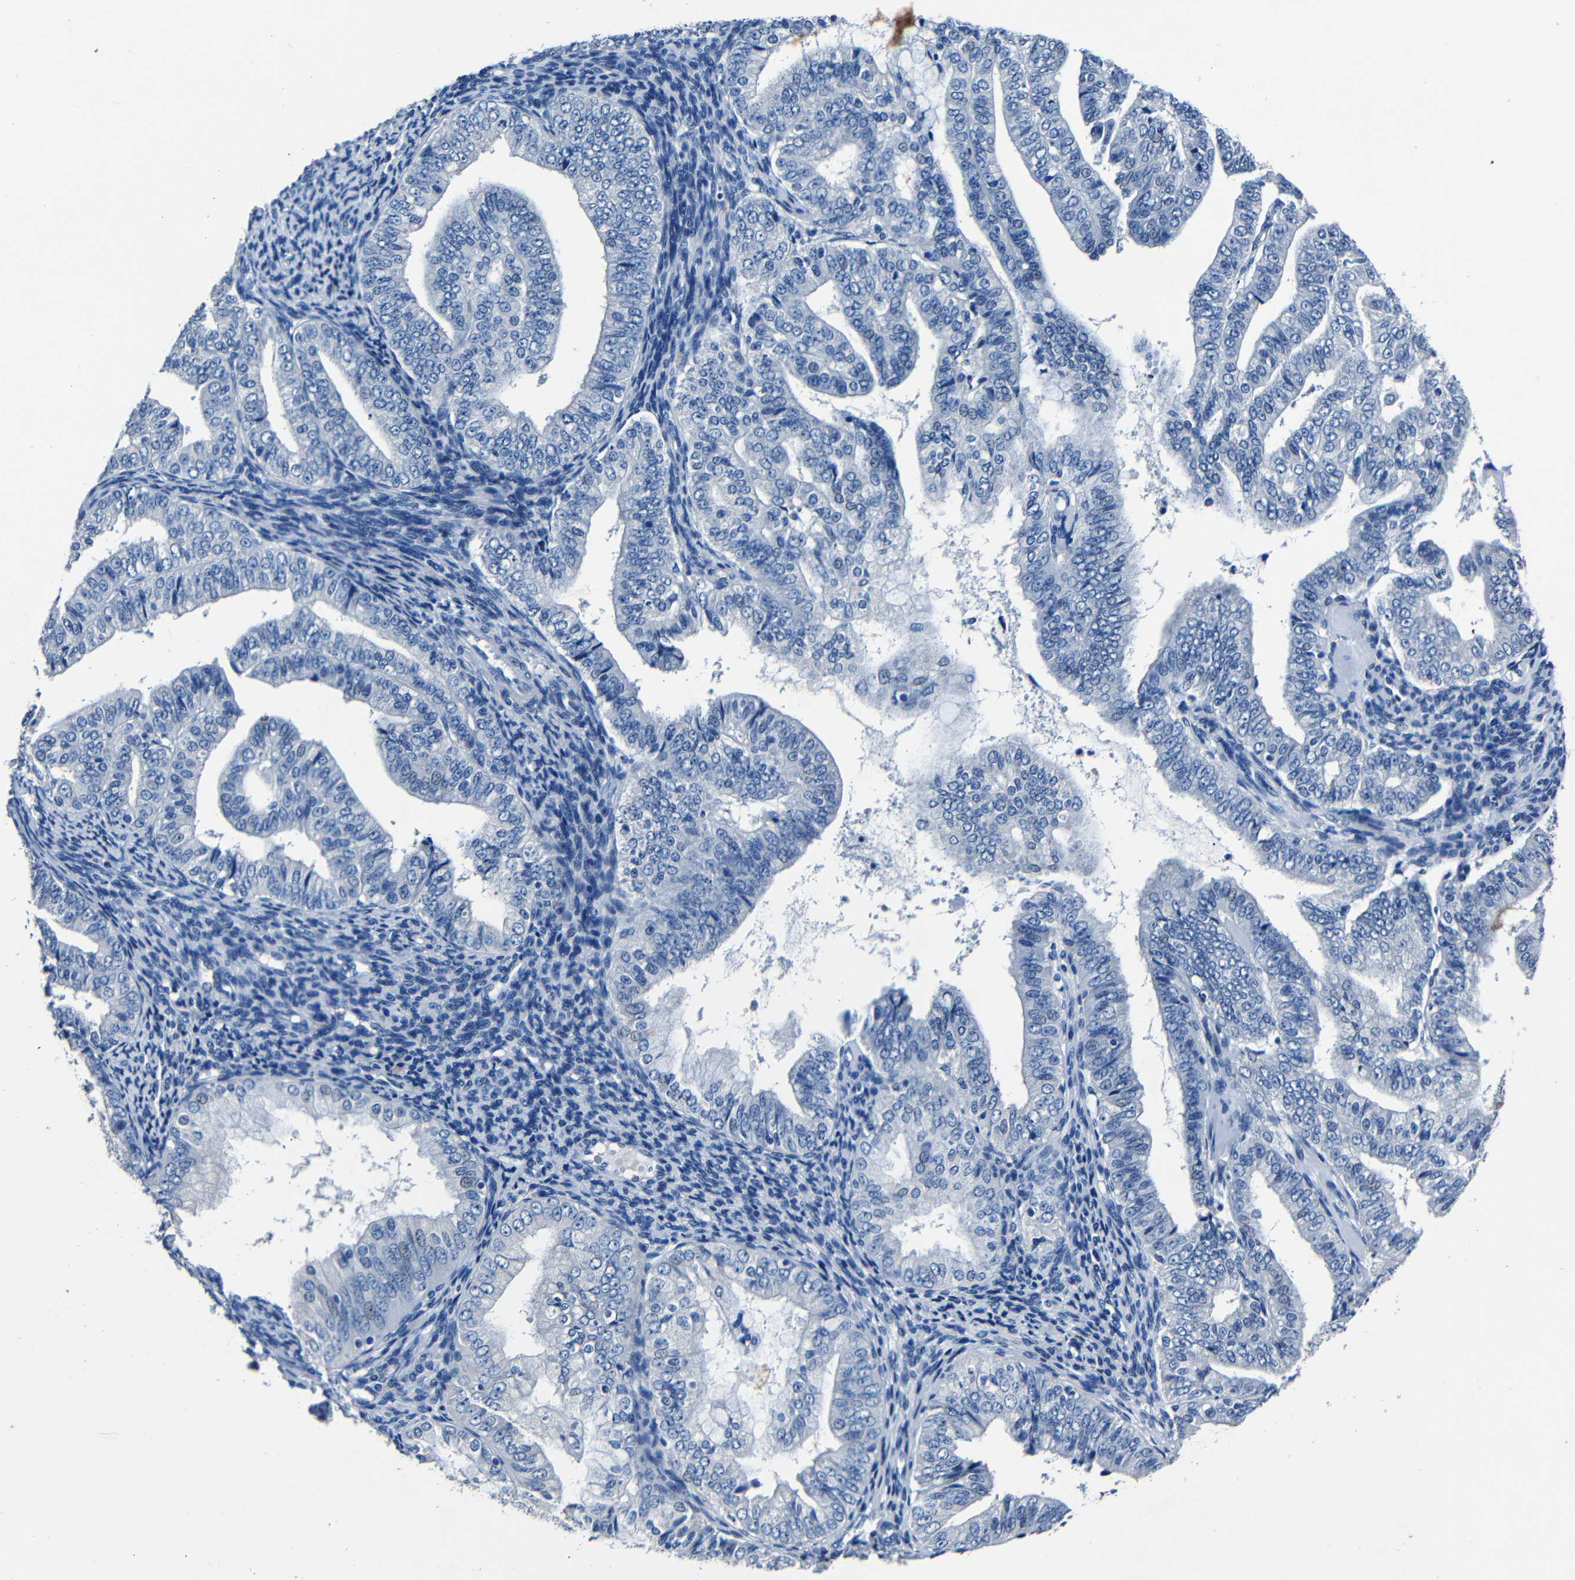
{"staining": {"intensity": "negative", "quantity": "none", "location": "none"}, "tissue": "endometrial cancer", "cell_type": "Tumor cells", "image_type": "cancer", "snomed": [{"axis": "morphology", "description": "Adenocarcinoma, NOS"}, {"axis": "topography", "description": "Endometrium"}], "caption": "Immunohistochemistry image of neoplastic tissue: endometrial cancer (adenocarcinoma) stained with DAB reveals no significant protein staining in tumor cells. The staining was performed using DAB to visualize the protein expression in brown, while the nuclei were stained in blue with hematoxylin (Magnification: 20x).", "gene": "NCMAP", "patient": {"sex": "female", "age": 63}}